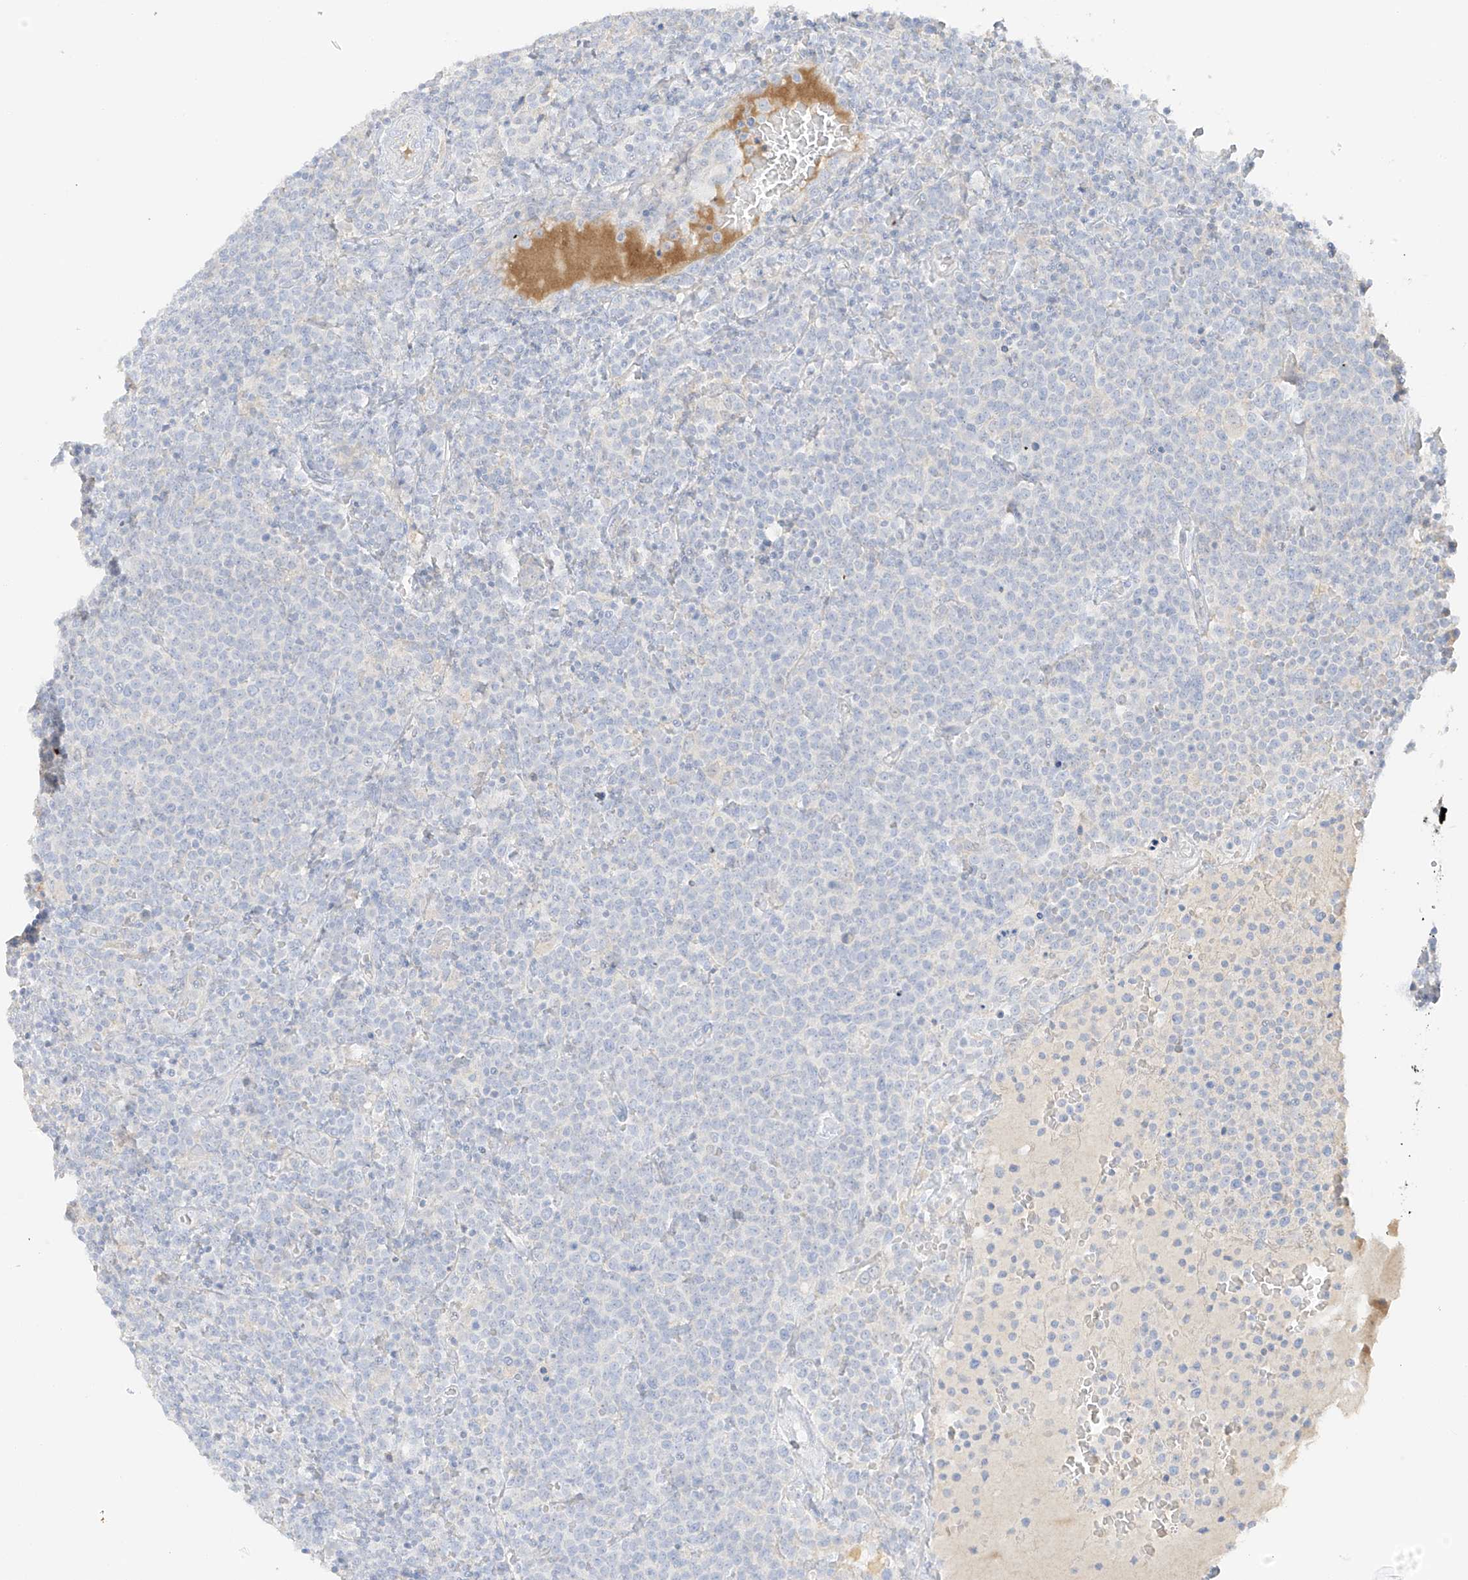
{"staining": {"intensity": "negative", "quantity": "none", "location": "none"}, "tissue": "lymphoma", "cell_type": "Tumor cells", "image_type": "cancer", "snomed": [{"axis": "morphology", "description": "Malignant lymphoma, non-Hodgkin's type, High grade"}, {"axis": "topography", "description": "Lymph node"}], "caption": "Tumor cells are negative for brown protein staining in high-grade malignant lymphoma, non-Hodgkin's type.", "gene": "ZBTB41", "patient": {"sex": "male", "age": 61}}